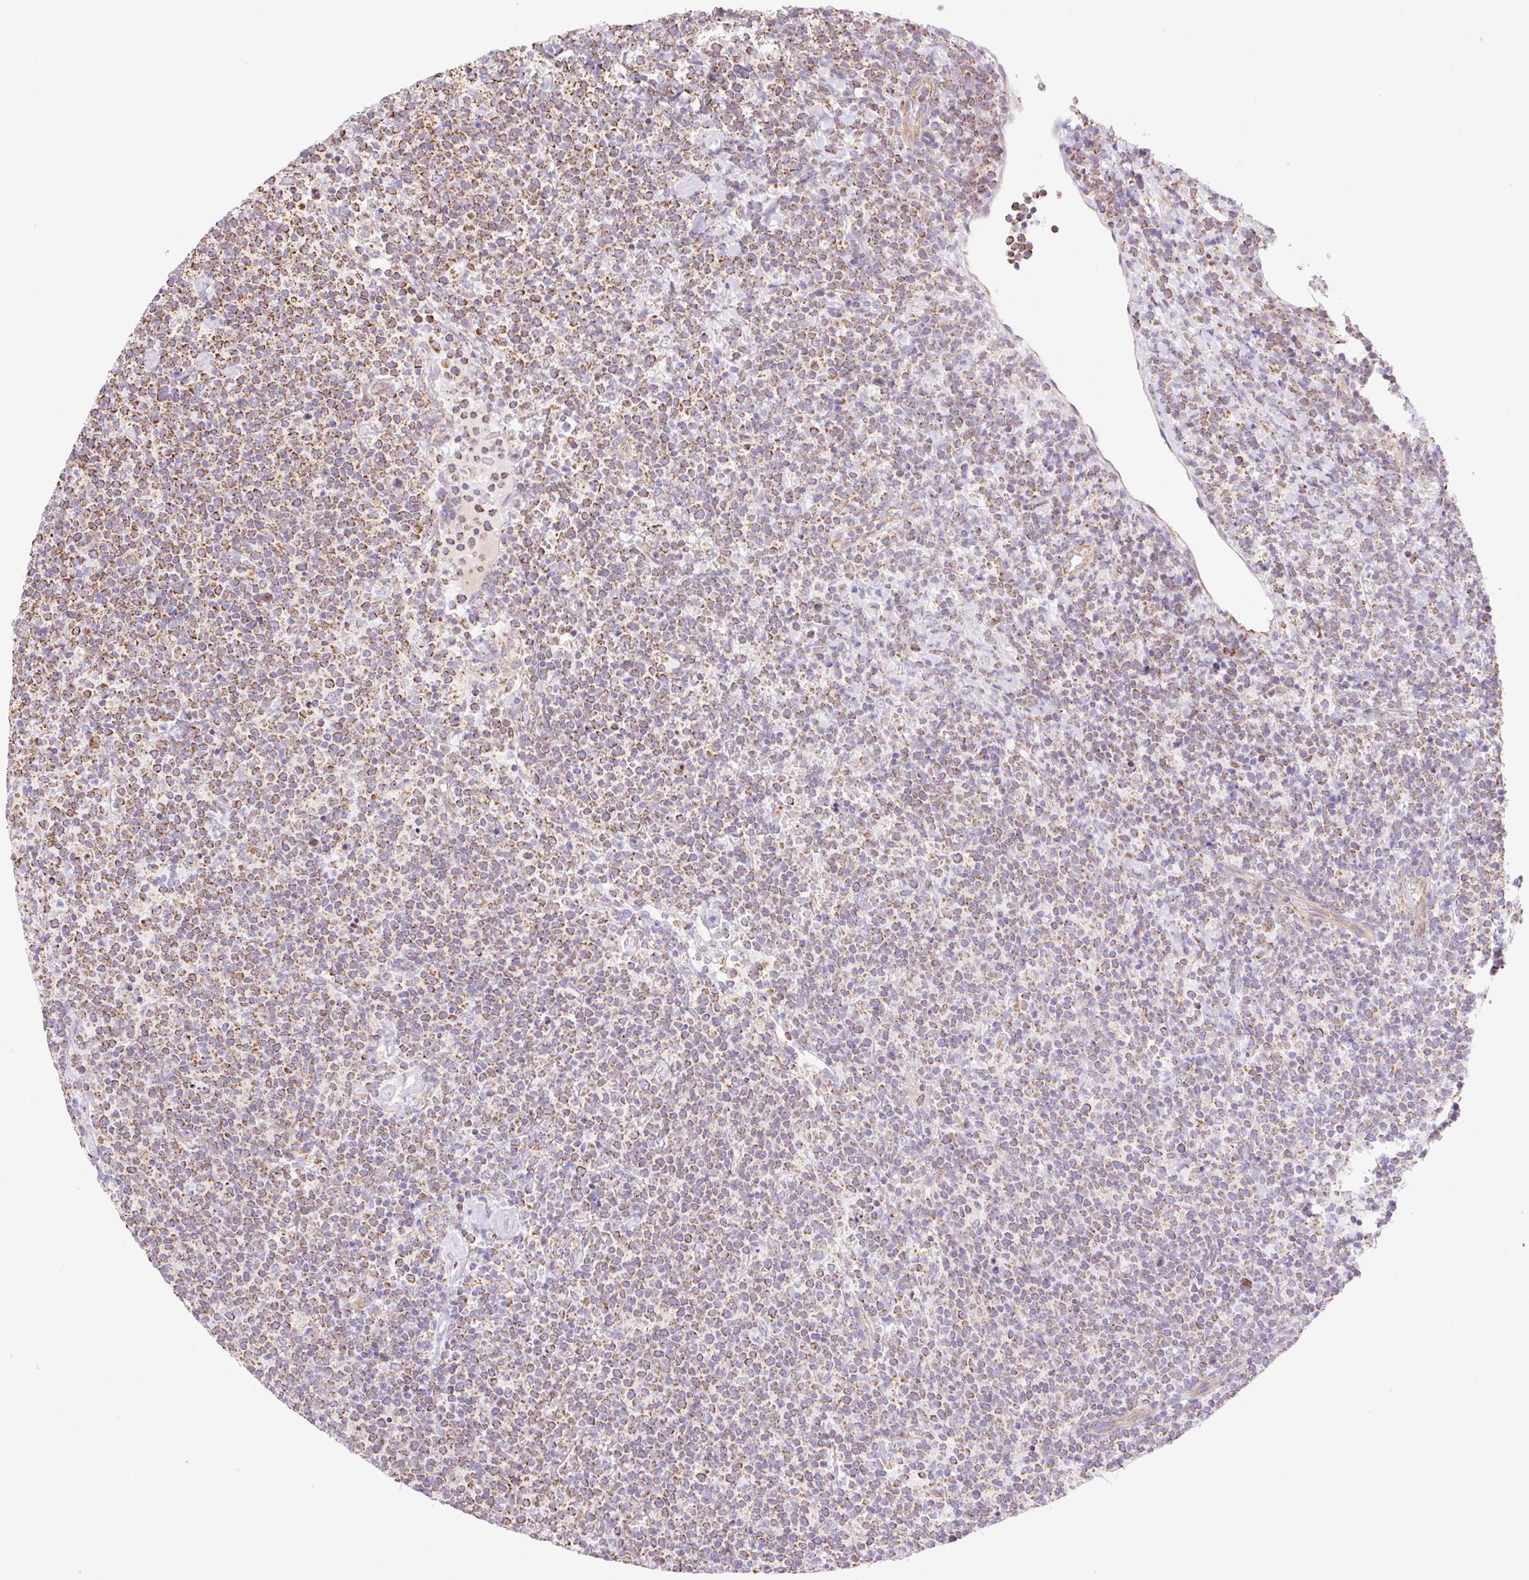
{"staining": {"intensity": "moderate", "quantity": ">75%", "location": "cytoplasmic/membranous"}, "tissue": "lymphoma", "cell_type": "Tumor cells", "image_type": "cancer", "snomed": [{"axis": "morphology", "description": "Malignant lymphoma, non-Hodgkin's type, High grade"}, {"axis": "topography", "description": "Lymph node"}], "caption": "Lymphoma stained for a protein (brown) displays moderate cytoplasmic/membranous positive staining in about >75% of tumor cells.", "gene": "ESAM", "patient": {"sex": "male", "age": 61}}